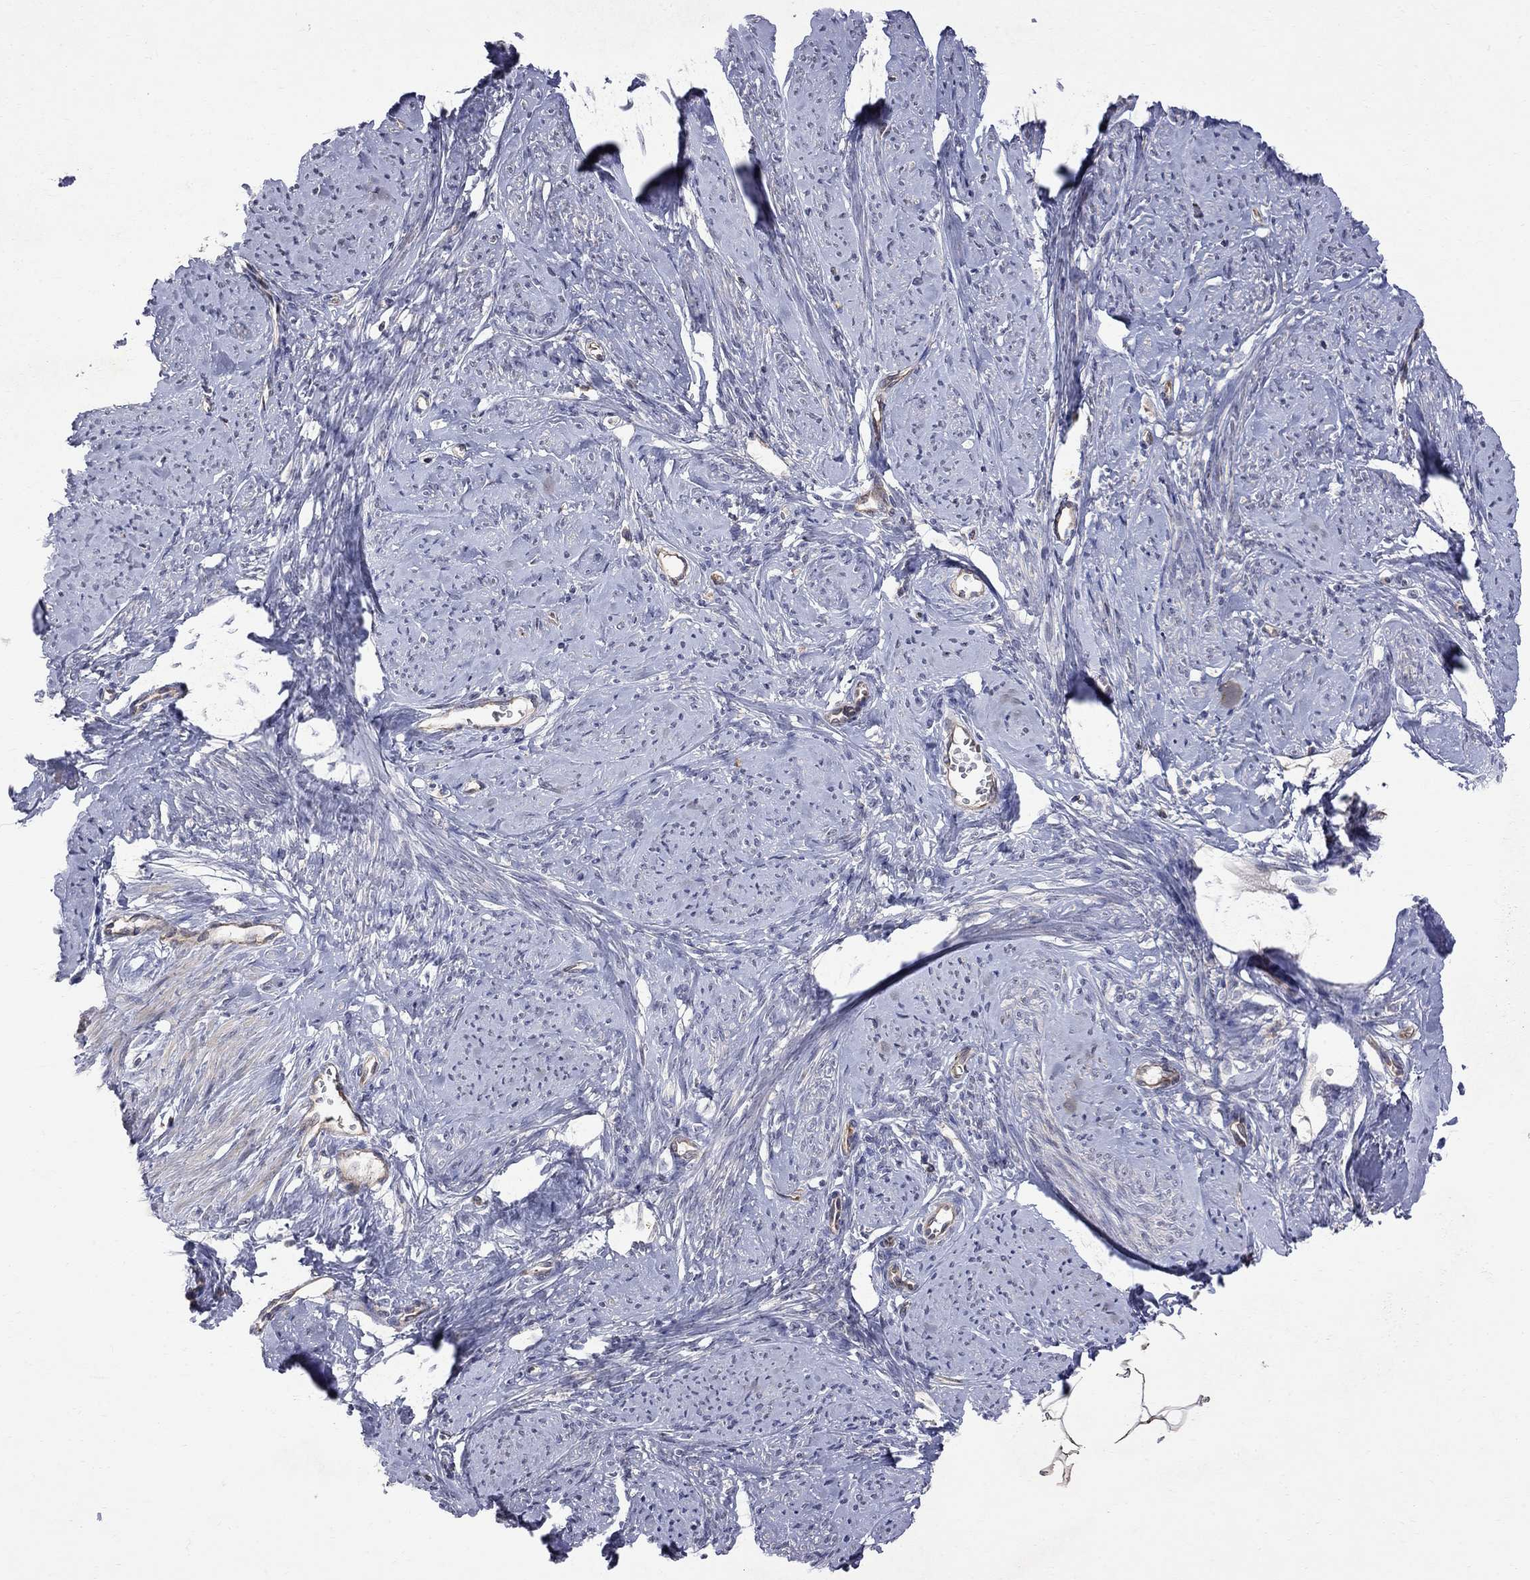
{"staining": {"intensity": "moderate", "quantity": "25%-75%", "location": "cytoplasmic/membranous"}, "tissue": "smooth muscle", "cell_type": "Smooth muscle cells", "image_type": "normal", "snomed": [{"axis": "morphology", "description": "Normal tissue, NOS"}, {"axis": "topography", "description": "Smooth muscle"}], "caption": "A high-resolution micrograph shows immunohistochemistry staining of normal smooth muscle, which reveals moderate cytoplasmic/membranous positivity in about 25%-75% of smooth muscle cells. The protein is shown in brown color, while the nuclei are stained blue.", "gene": "ABI3", "patient": {"sex": "female", "age": 48}}